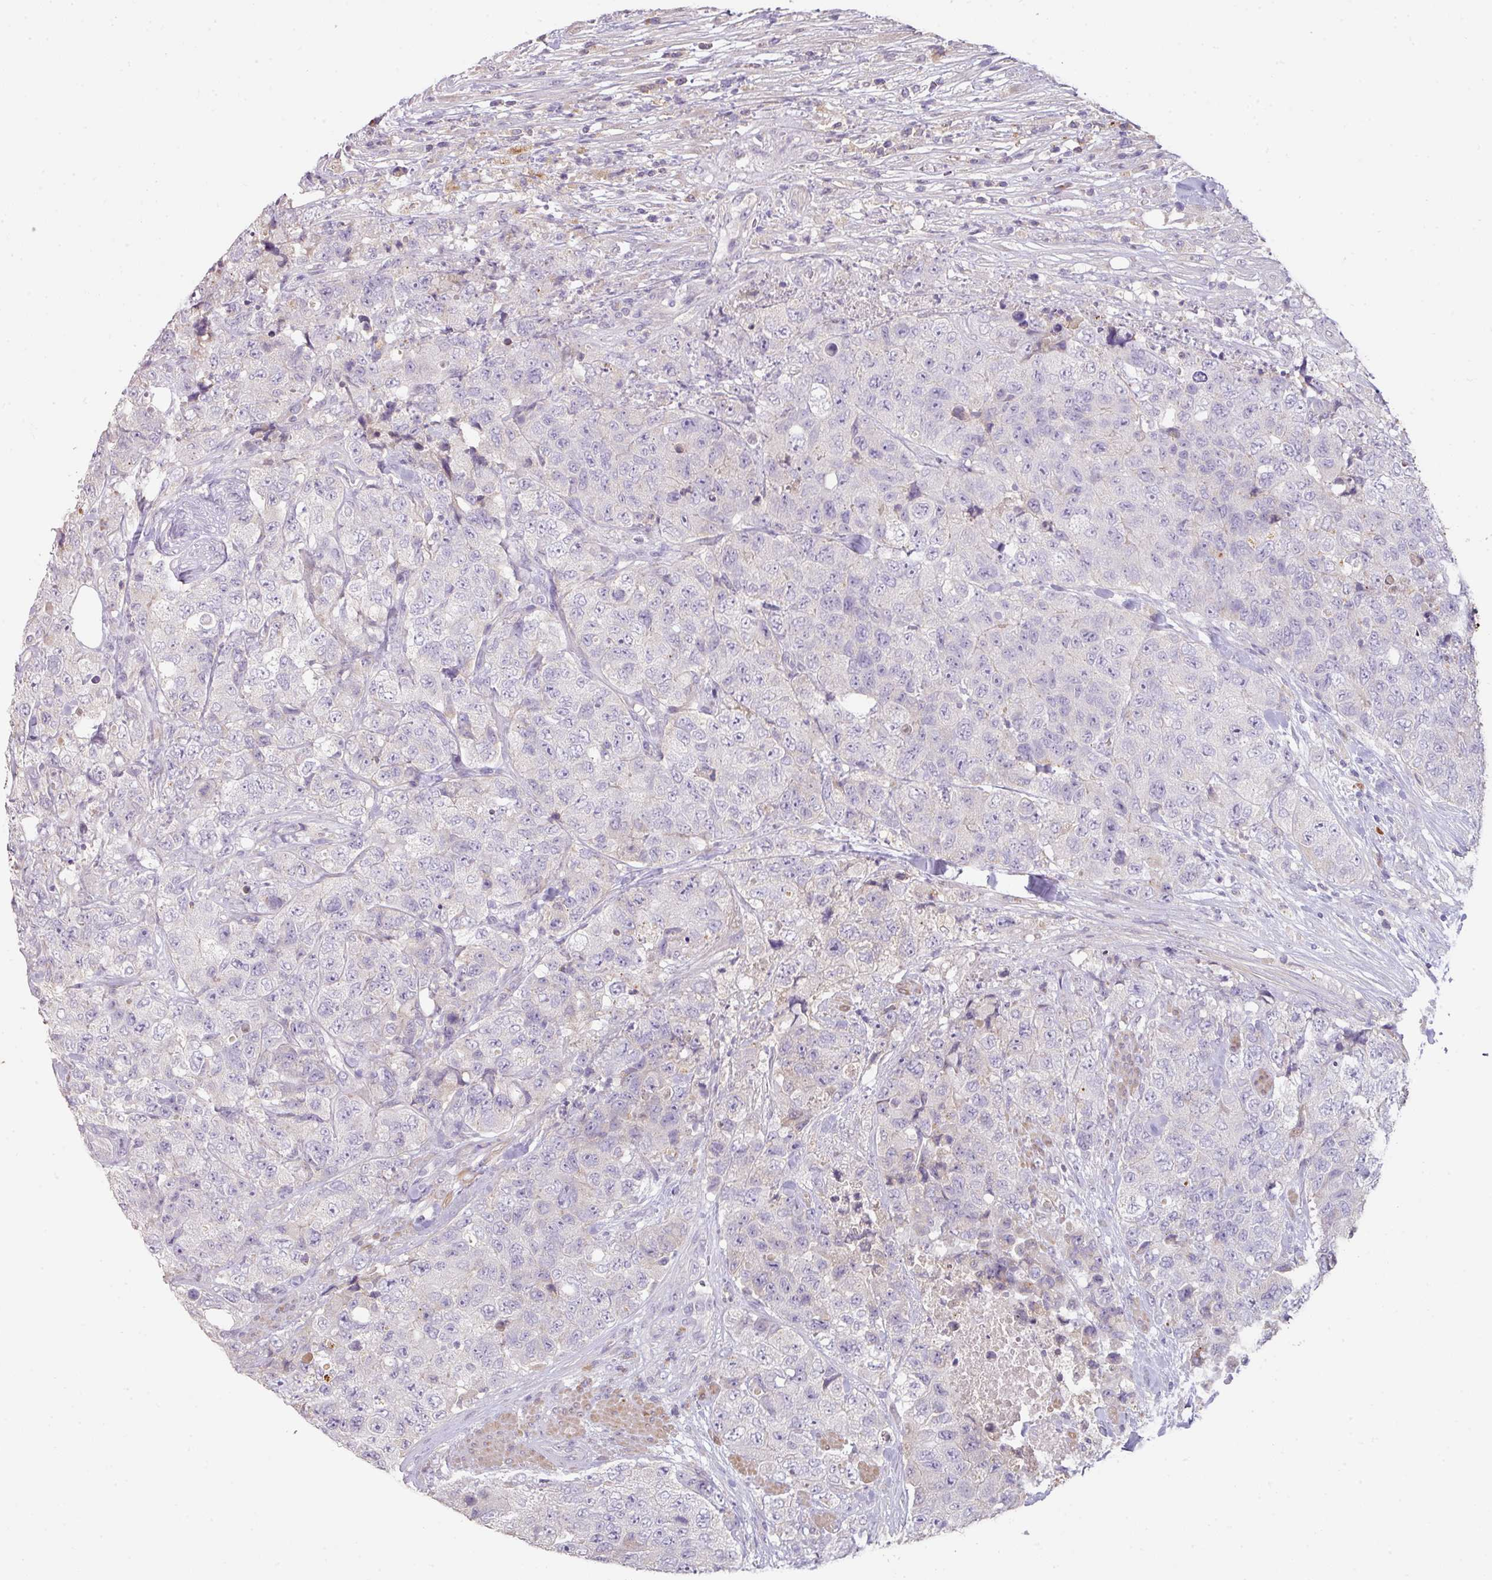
{"staining": {"intensity": "negative", "quantity": "none", "location": "none"}, "tissue": "urothelial cancer", "cell_type": "Tumor cells", "image_type": "cancer", "snomed": [{"axis": "morphology", "description": "Urothelial carcinoma, High grade"}, {"axis": "topography", "description": "Urinary bladder"}], "caption": "Immunohistochemistry (IHC) micrograph of urothelial carcinoma (high-grade) stained for a protein (brown), which reveals no expression in tumor cells.", "gene": "ZNF266", "patient": {"sex": "female", "age": 78}}